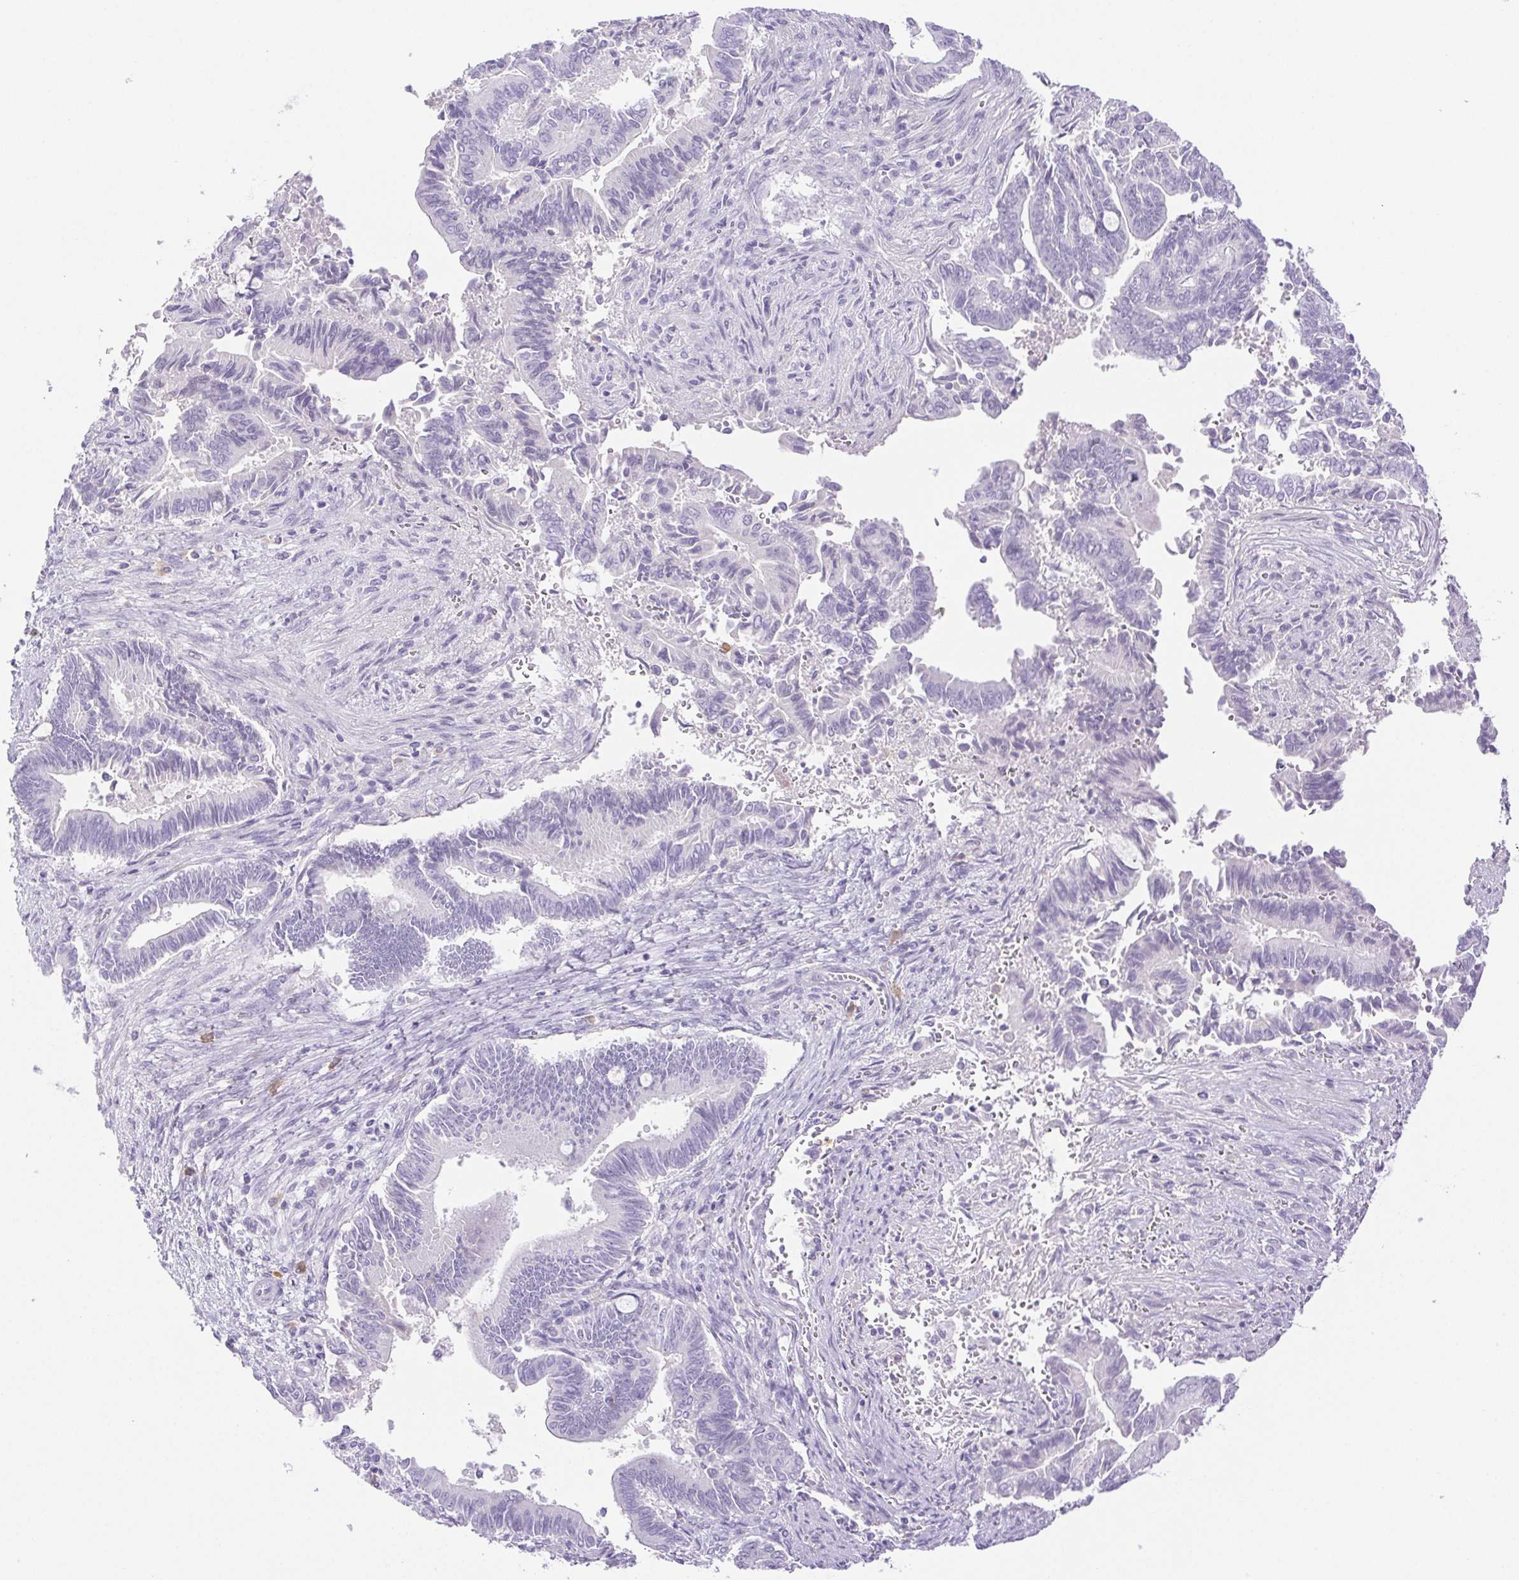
{"staining": {"intensity": "negative", "quantity": "none", "location": "none"}, "tissue": "pancreatic cancer", "cell_type": "Tumor cells", "image_type": "cancer", "snomed": [{"axis": "morphology", "description": "Adenocarcinoma, NOS"}, {"axis": "topography", "description": "Pancreas"}], "caption": "Immunohistochemistry photomicrograph of neoplastic tissue: human pancreatic adenocarcinoma stained with DAB (3,3'-diaminobenzidine) demonstrates no significant protein expression in tumor cells.", "gene": "PAPPA2", "patient": {"sex": "male", "age": 68}}